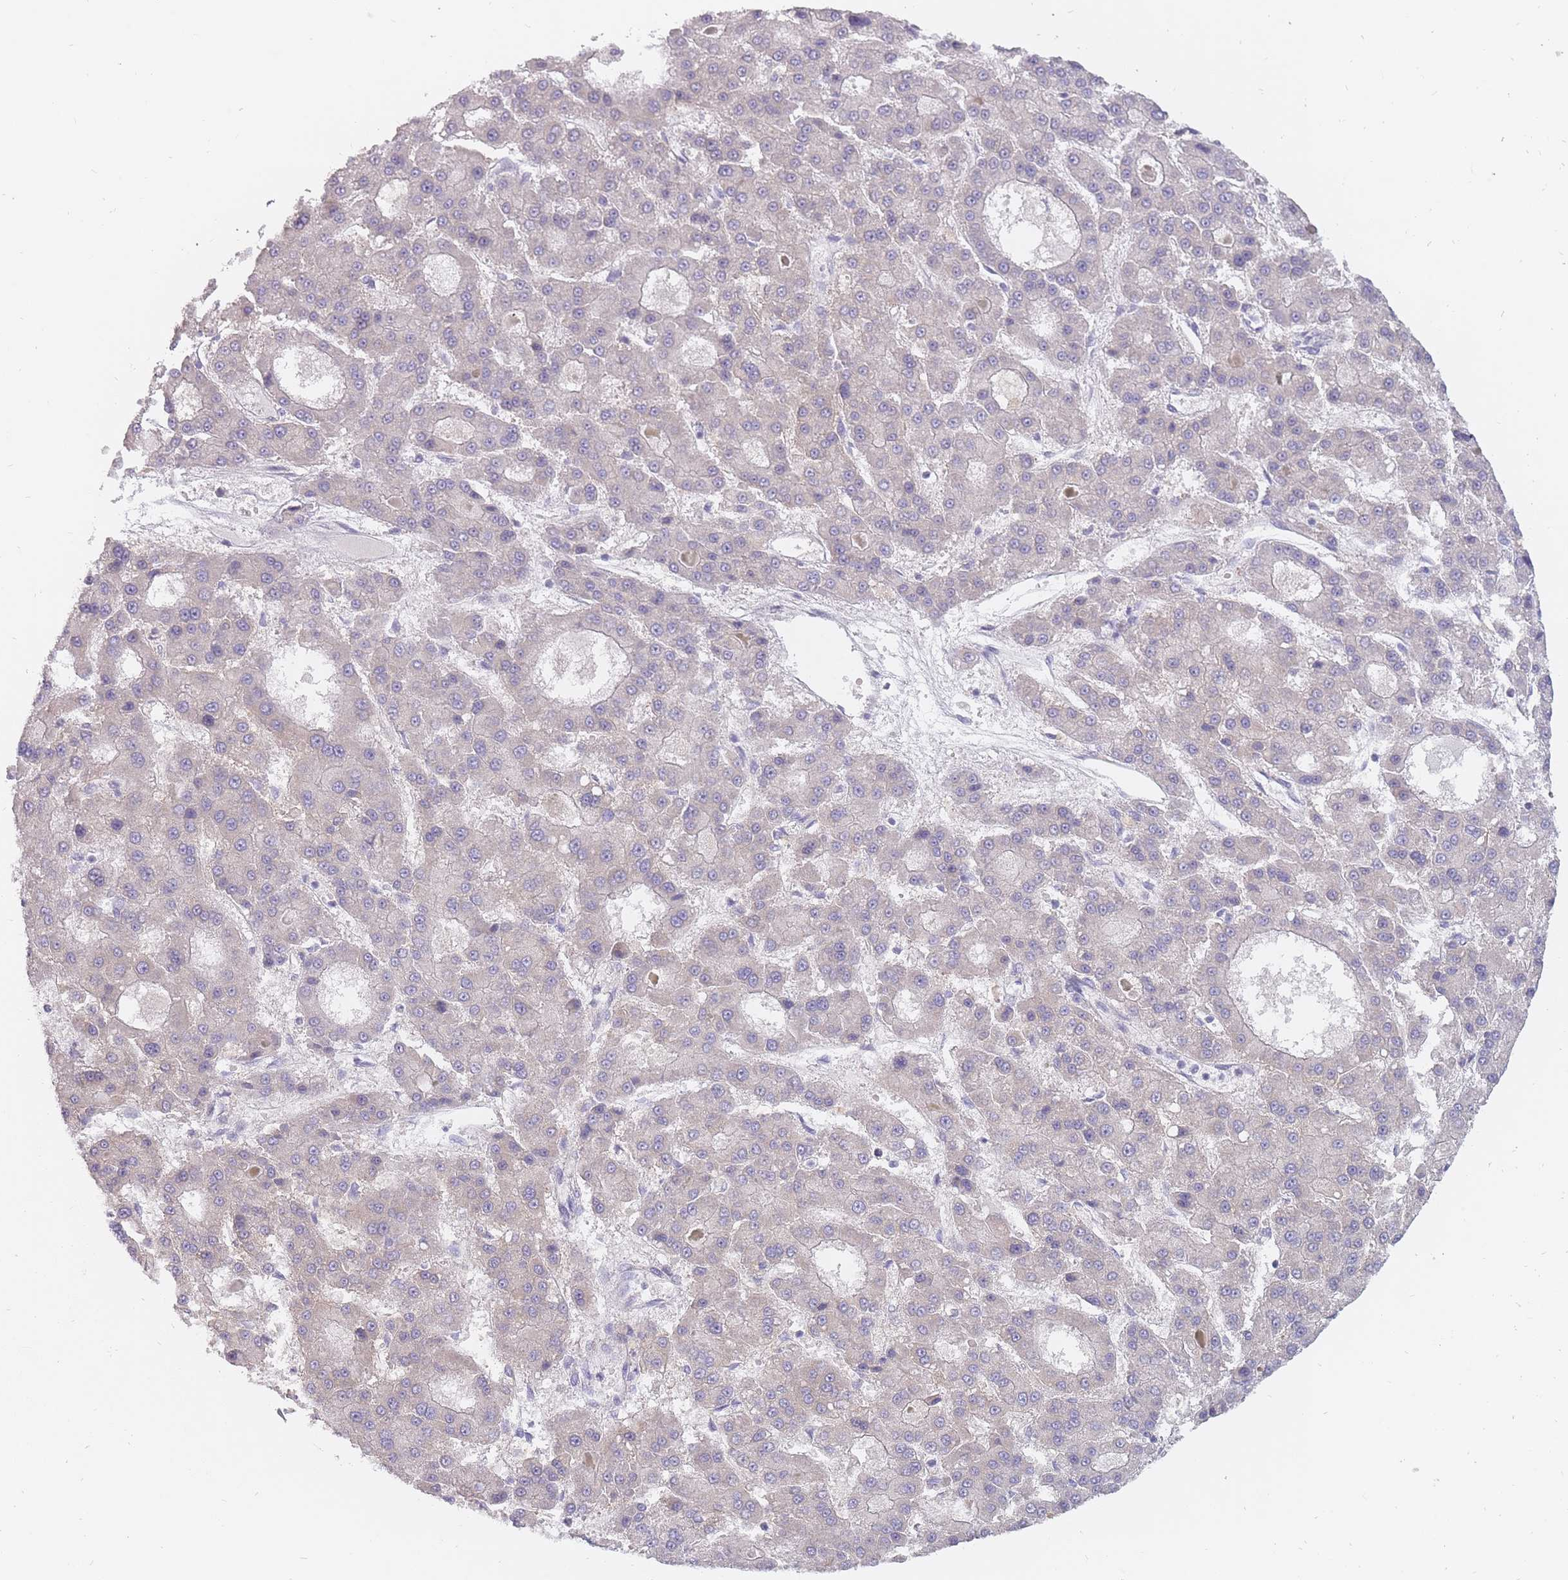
{"staining": {"intensity": "moderate", "quantity": "25%-75%", "location": "cytoplasmic/membranous"}, "tissue": "liver cancer", "cell_type": "Tumor cells", "image_type": "cancer", "snomed": [{"axis": "morphology", "description": "Carcinoma, Hepatocellular, NOS"}, {"axis": "topography", "description": "Liver"}], "caption": "Moderate cytoplasmic/membranous protein expression is identified in about 25%-75% of tumor cells in hepatocellular carcinoma (liver). (DAB IHC, brown staining for protein, blue staining for nuclei).", "gene": "ALKBH4", "patient": {"sex": "male", "age": 70}}